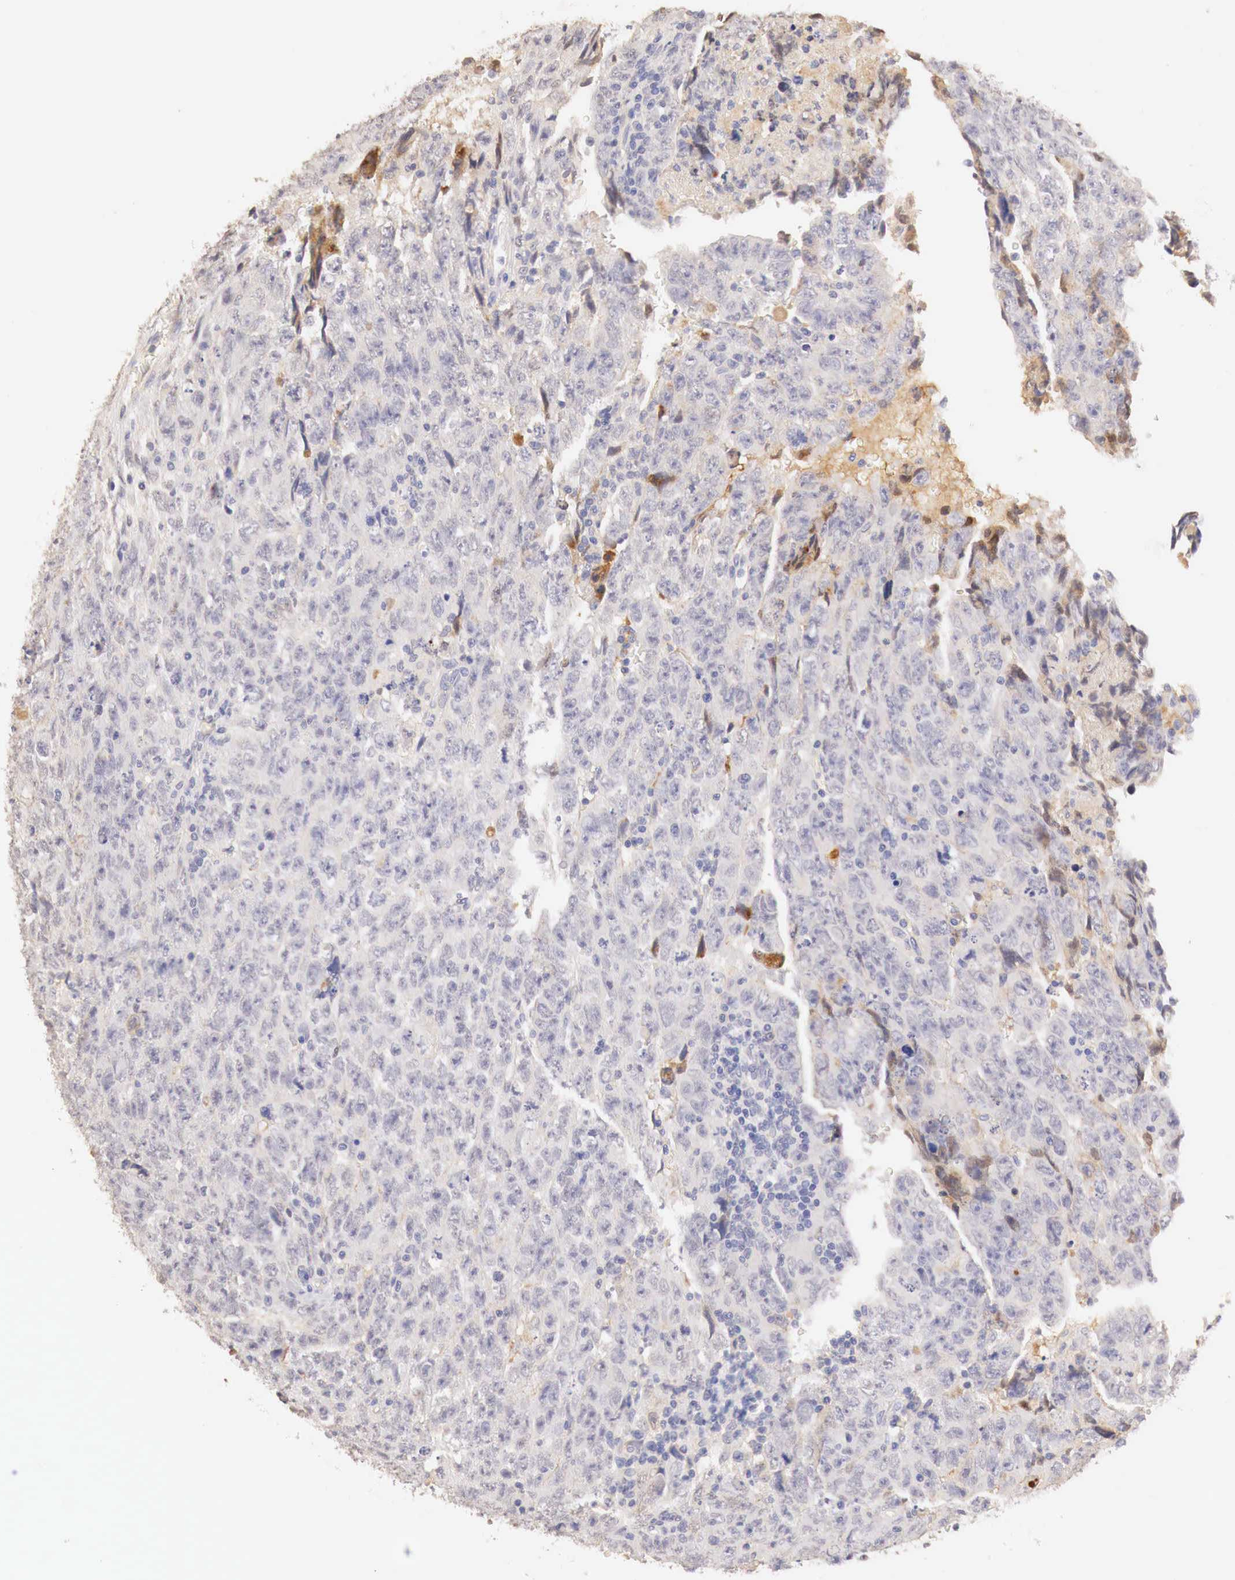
{"staining": {"intensity": "negative", "quantity": "none", "location": "none"}, "tissue": "testis cancer", "cell_type": "Tumor cells", "image_type": "cancer", "snomed": [{"axis": "morphology", "description": "Carcinoma, Embryonal, NOS"}, {"axis": "topography", "description": "Testis"}], "caption": "Immunohistochemistry (IHC) of human testis embryonal carcinoma exhibits no staining in tumor cells.", "gene": "GATA1", "patient": {"sex": "male", "age": 28}}